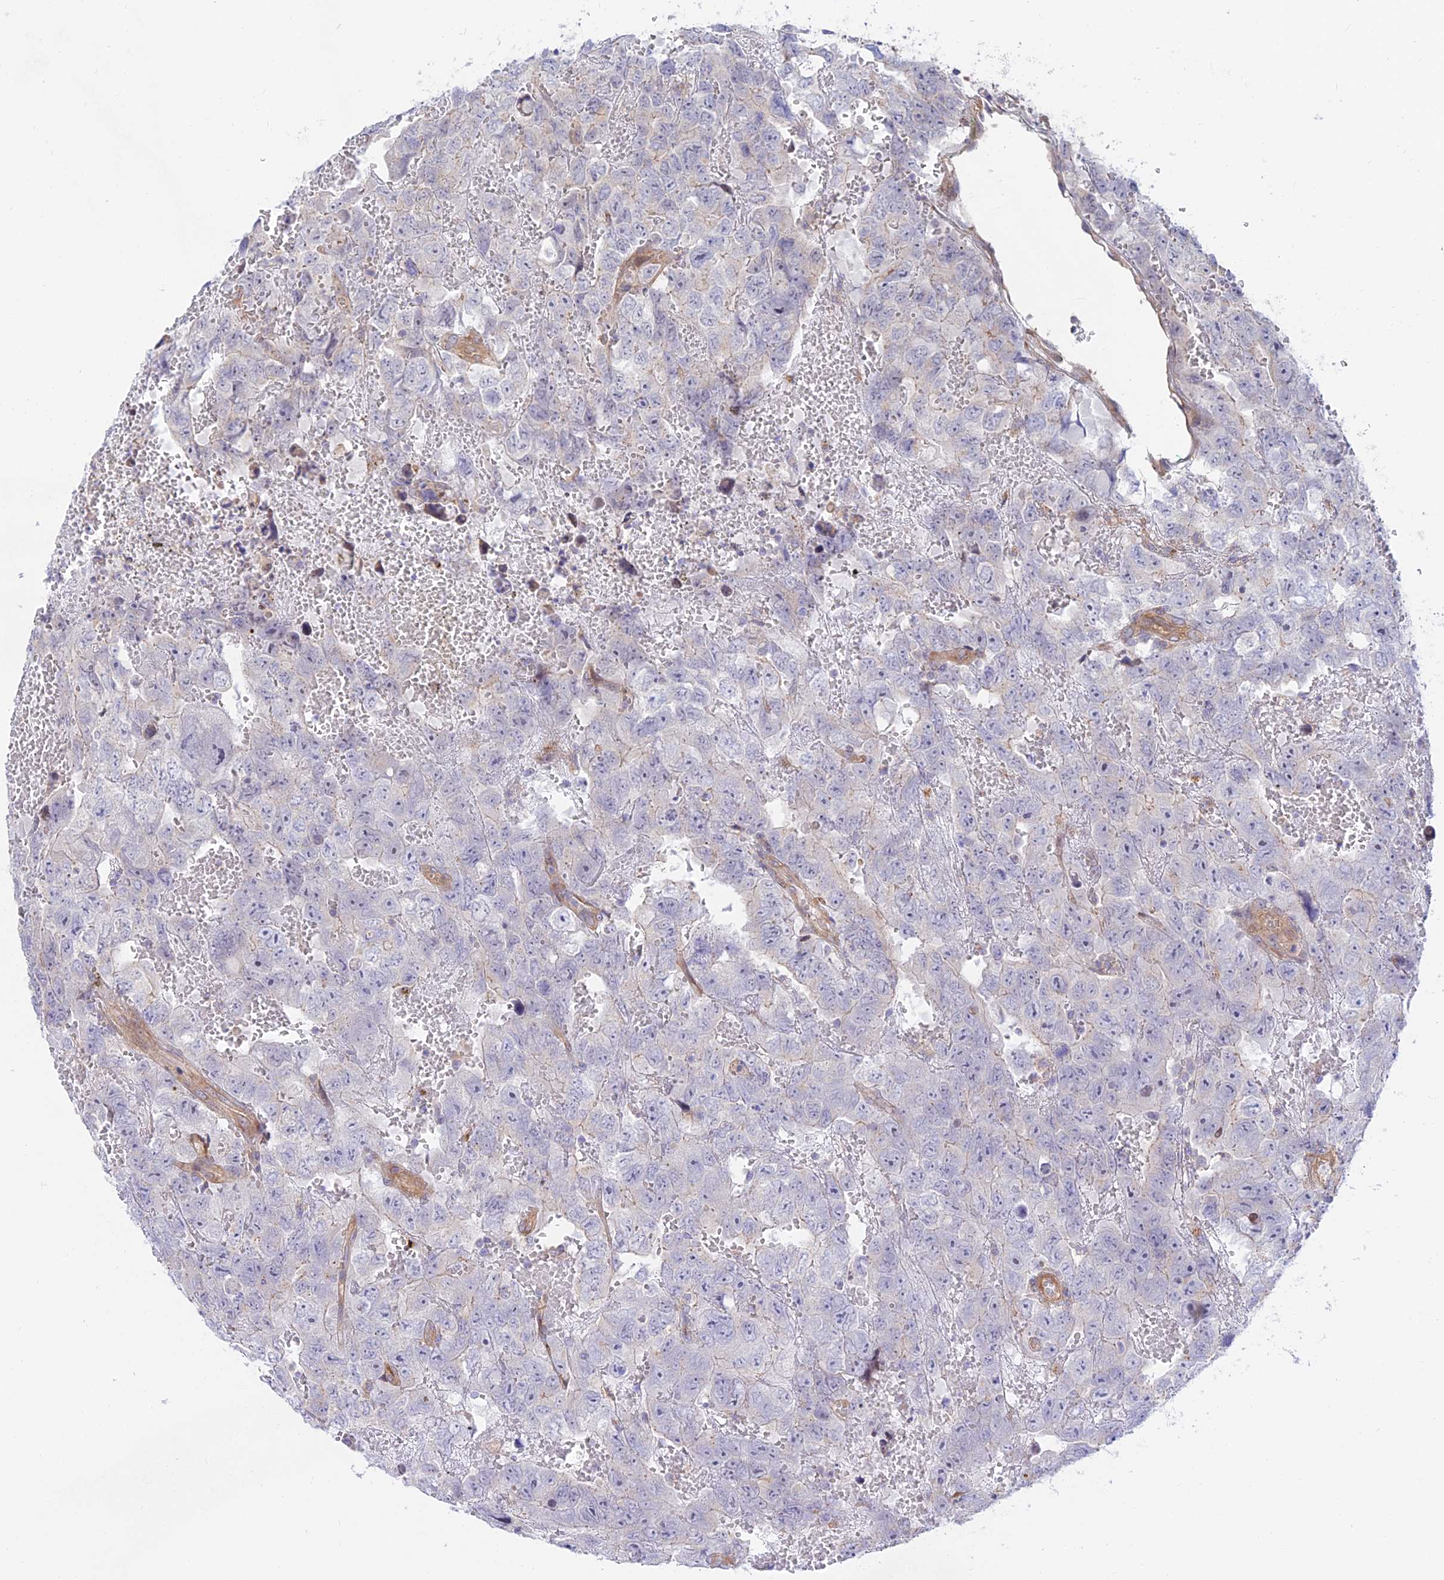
{"staining": {"intensity": "negative", "quantity": "none", "location": "none"}, "tissue": "testis cancer", "cell_type": "Tumor cells", "image_type": "cancer", "snomed": [{"axis": "morphology", "description": "Carcinoma, Embryonal, NOS"}, {"axis": "topography", "description": "Testis"}], "caption": "Immunohistochemistry (IHC) of human embryonal carcinoma (testis) reveals no expression in tumor cells.", "gene": "KCNAB1", "patient": {"sex": "male", "age": 45}}